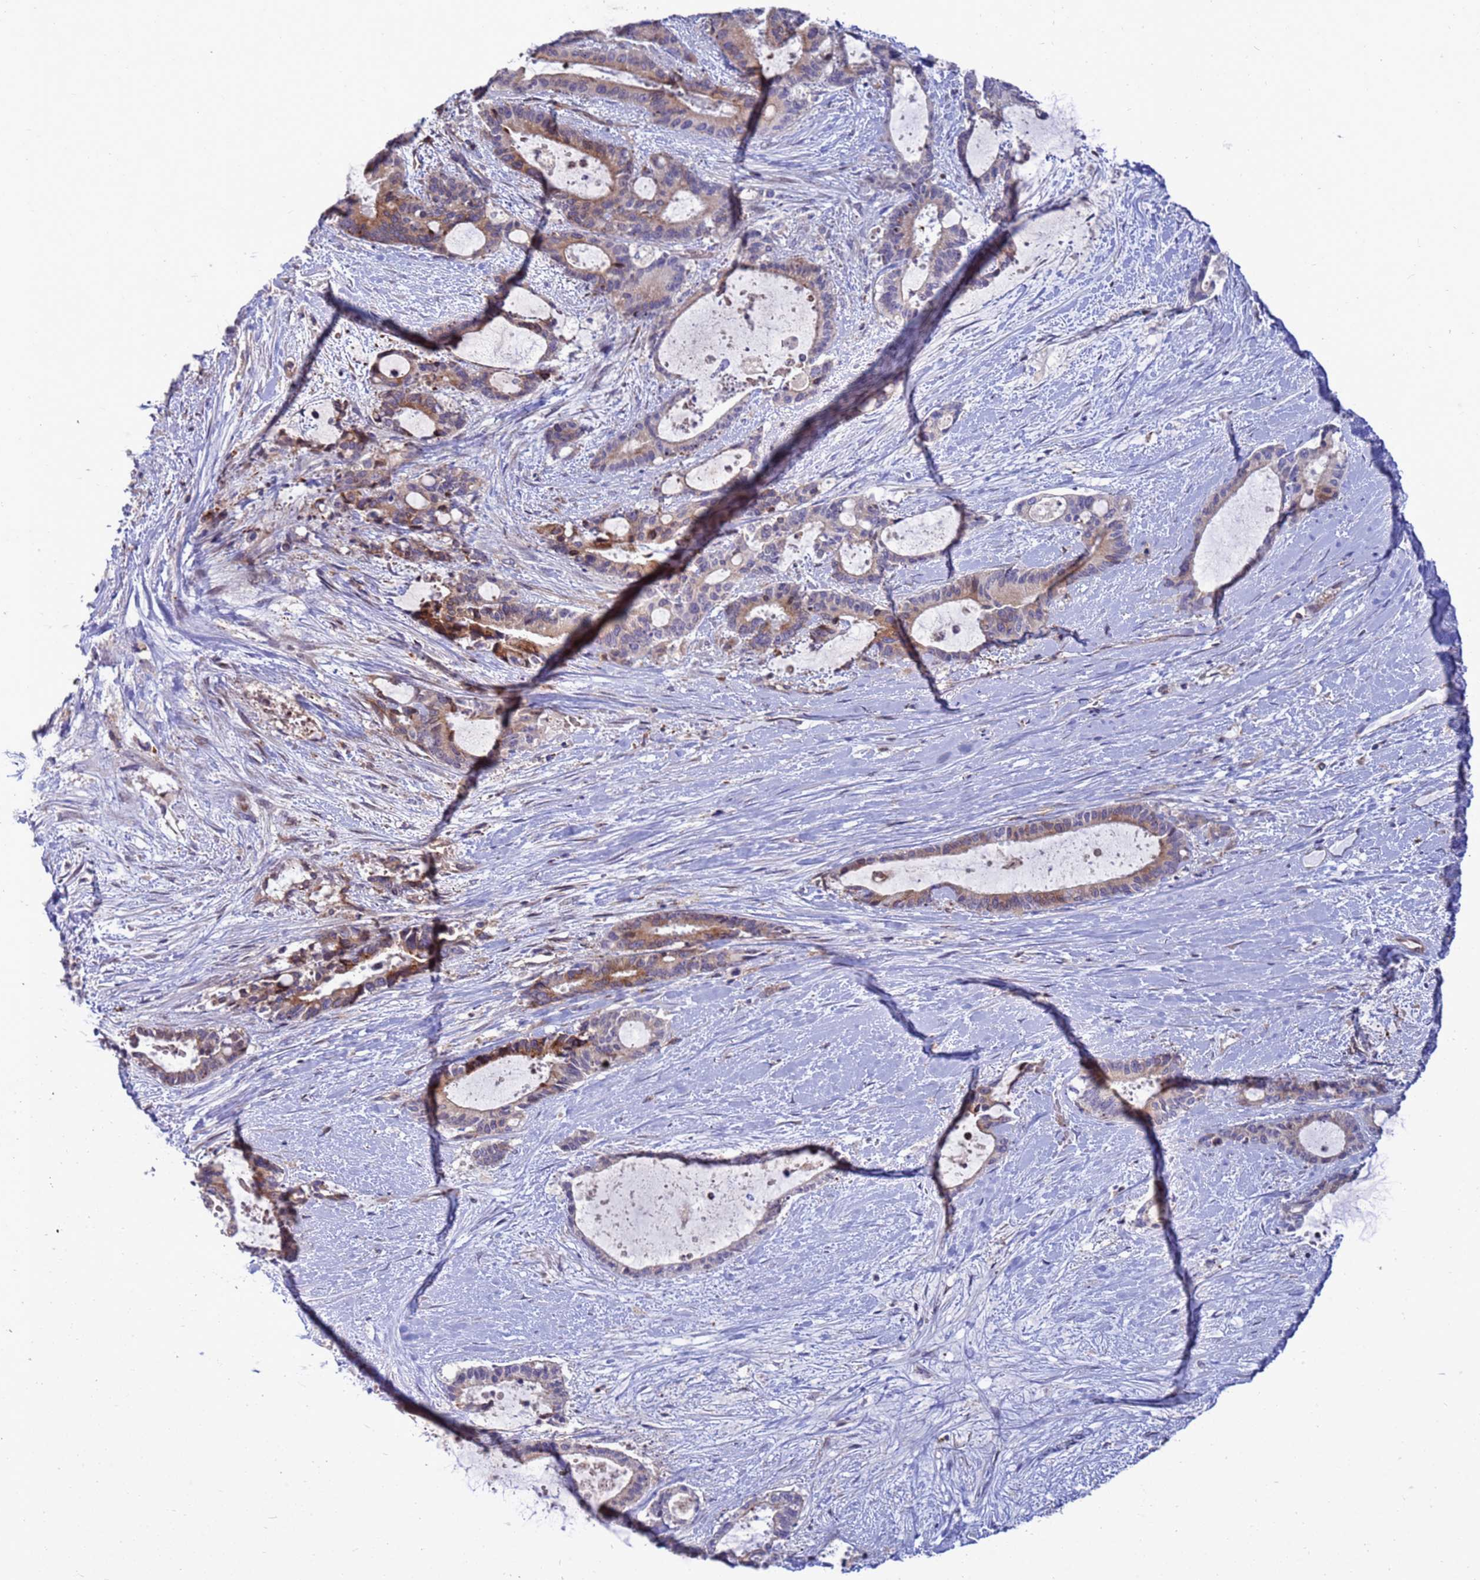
{"staining": {"intensity": "moderate", "quantity": "25%-75%", "location": "cytoplasmic/membranous"}, "tissue": "liver cancer", "cell_type": "Tumor cells", "image_type": "cancer", "snomed": [{"axis": "morphology", "description": "Normal tissue, NOS"}, {"axis": "morphology", "description": "Cholangiocarcinoma"}, {"axis": "topography", "description": "Liver"}, {"axis": "topography", "description": "Peripheral nerve tissue"}], "caption": "High-magnification brightfield microscopy of liver cancer (cholangiocarcinoma) stained with DAB (brown) and counterstained with hematoxylin (blue). tumor cells exhibit moderate cytoplasmic/membranous positivity is seen in about25%-75% of cells.", "gene": "RAPGEF4", "patient": {"sex": "female", "age": 73}}